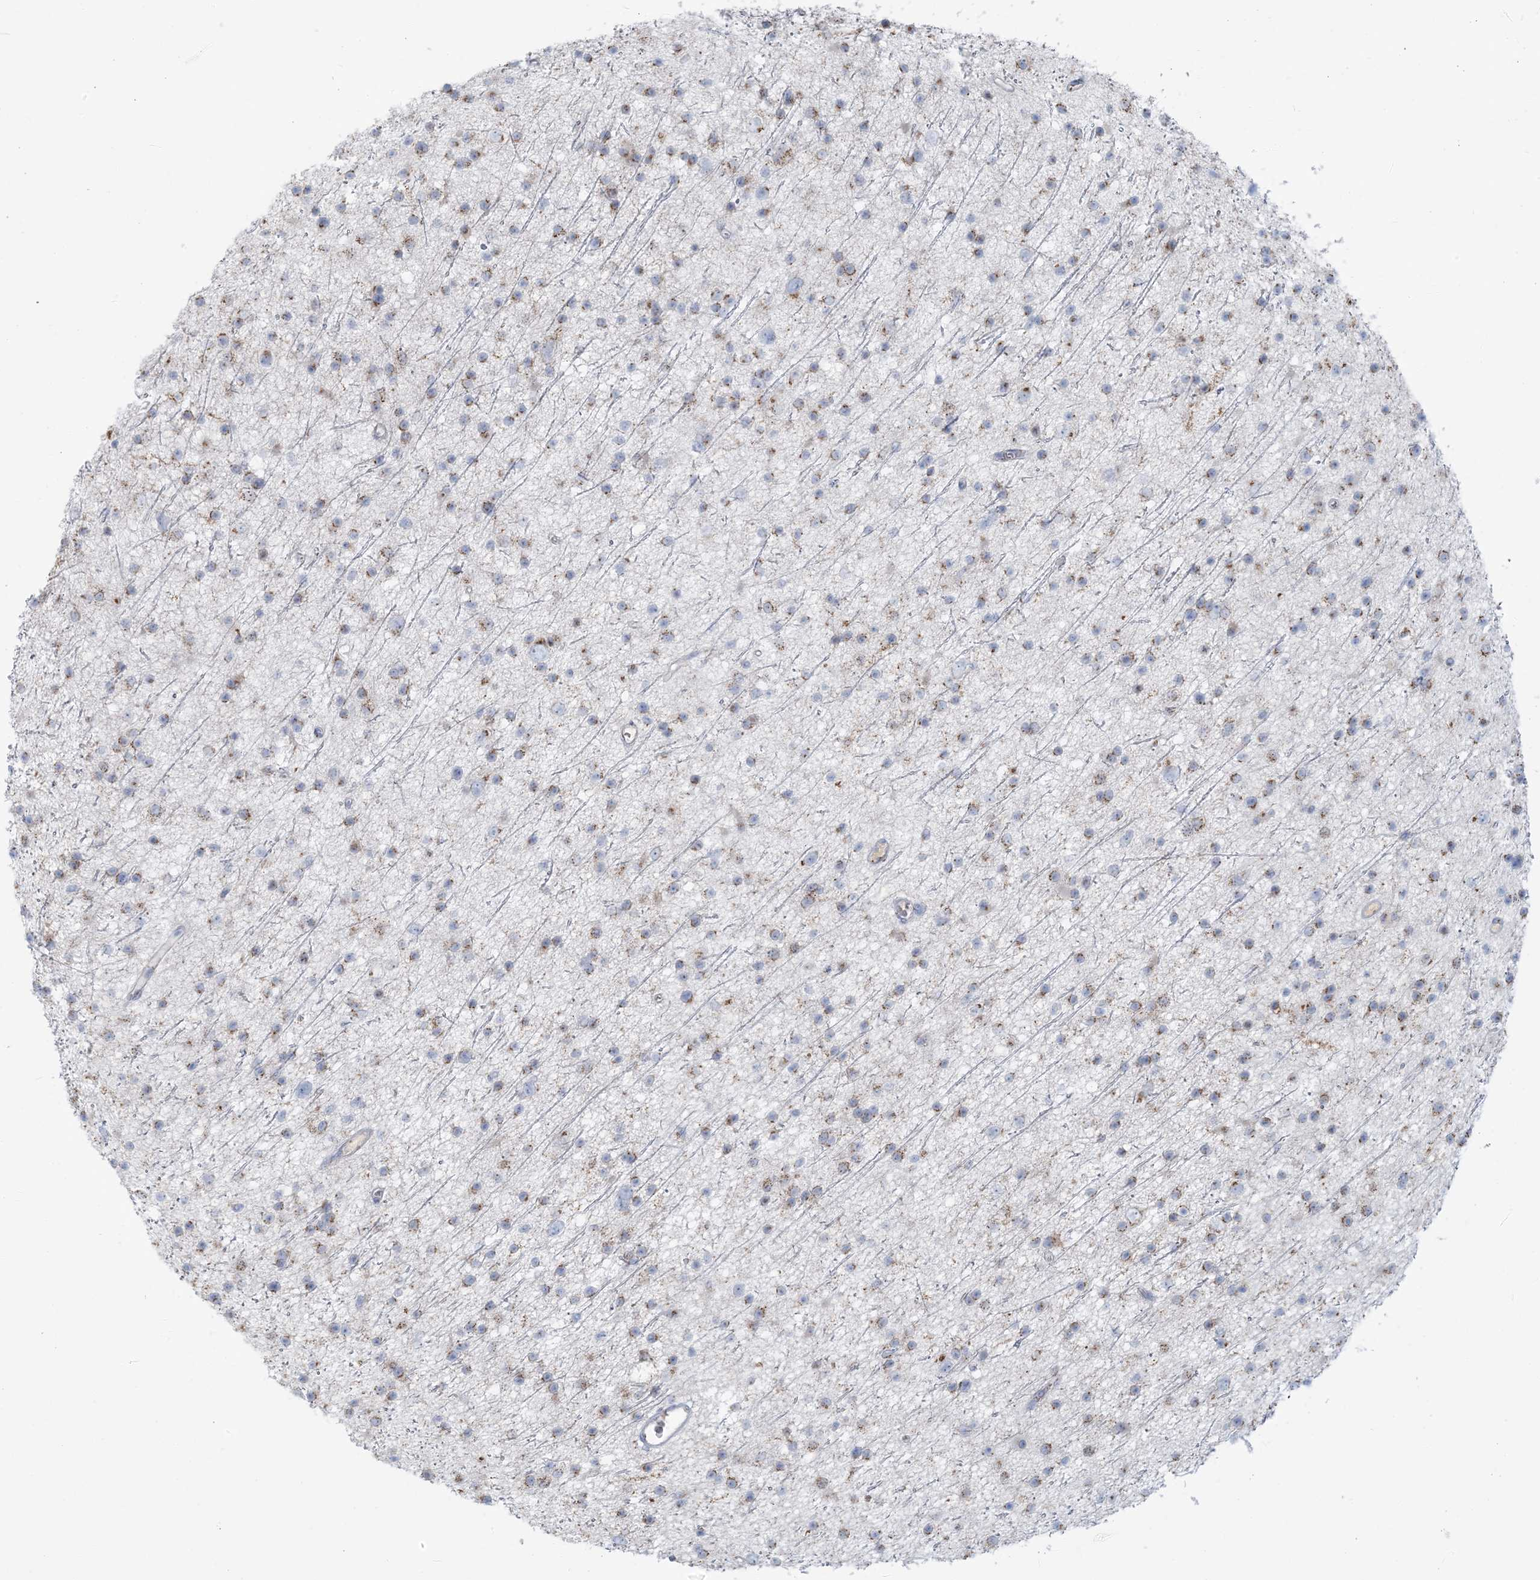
{"staining": {"intensity": "weak", "quantity": "25%-75%", "location": "cytoplasmic/membranous"}, "tissue": "glioma", "cell_type": "Tumor cells", "image_type": "cancer", "snomed": [{"axis": "morphology", "description": "Glioma, malignant, Low grade"}, {"axis": "topography", "description": "Cerebral cortex"}], "caption": "Immunohistochemical staining of human low-grade glioma (malignant) exhibits low levels of weak cytoplasmic/membranous staining in approximately 25%-75% of tumor cells. (Brightfield microscopy of DAB IHC at high magnification).", "gene": "SCML1", "patient": {"sex": "female", "age": 39}}